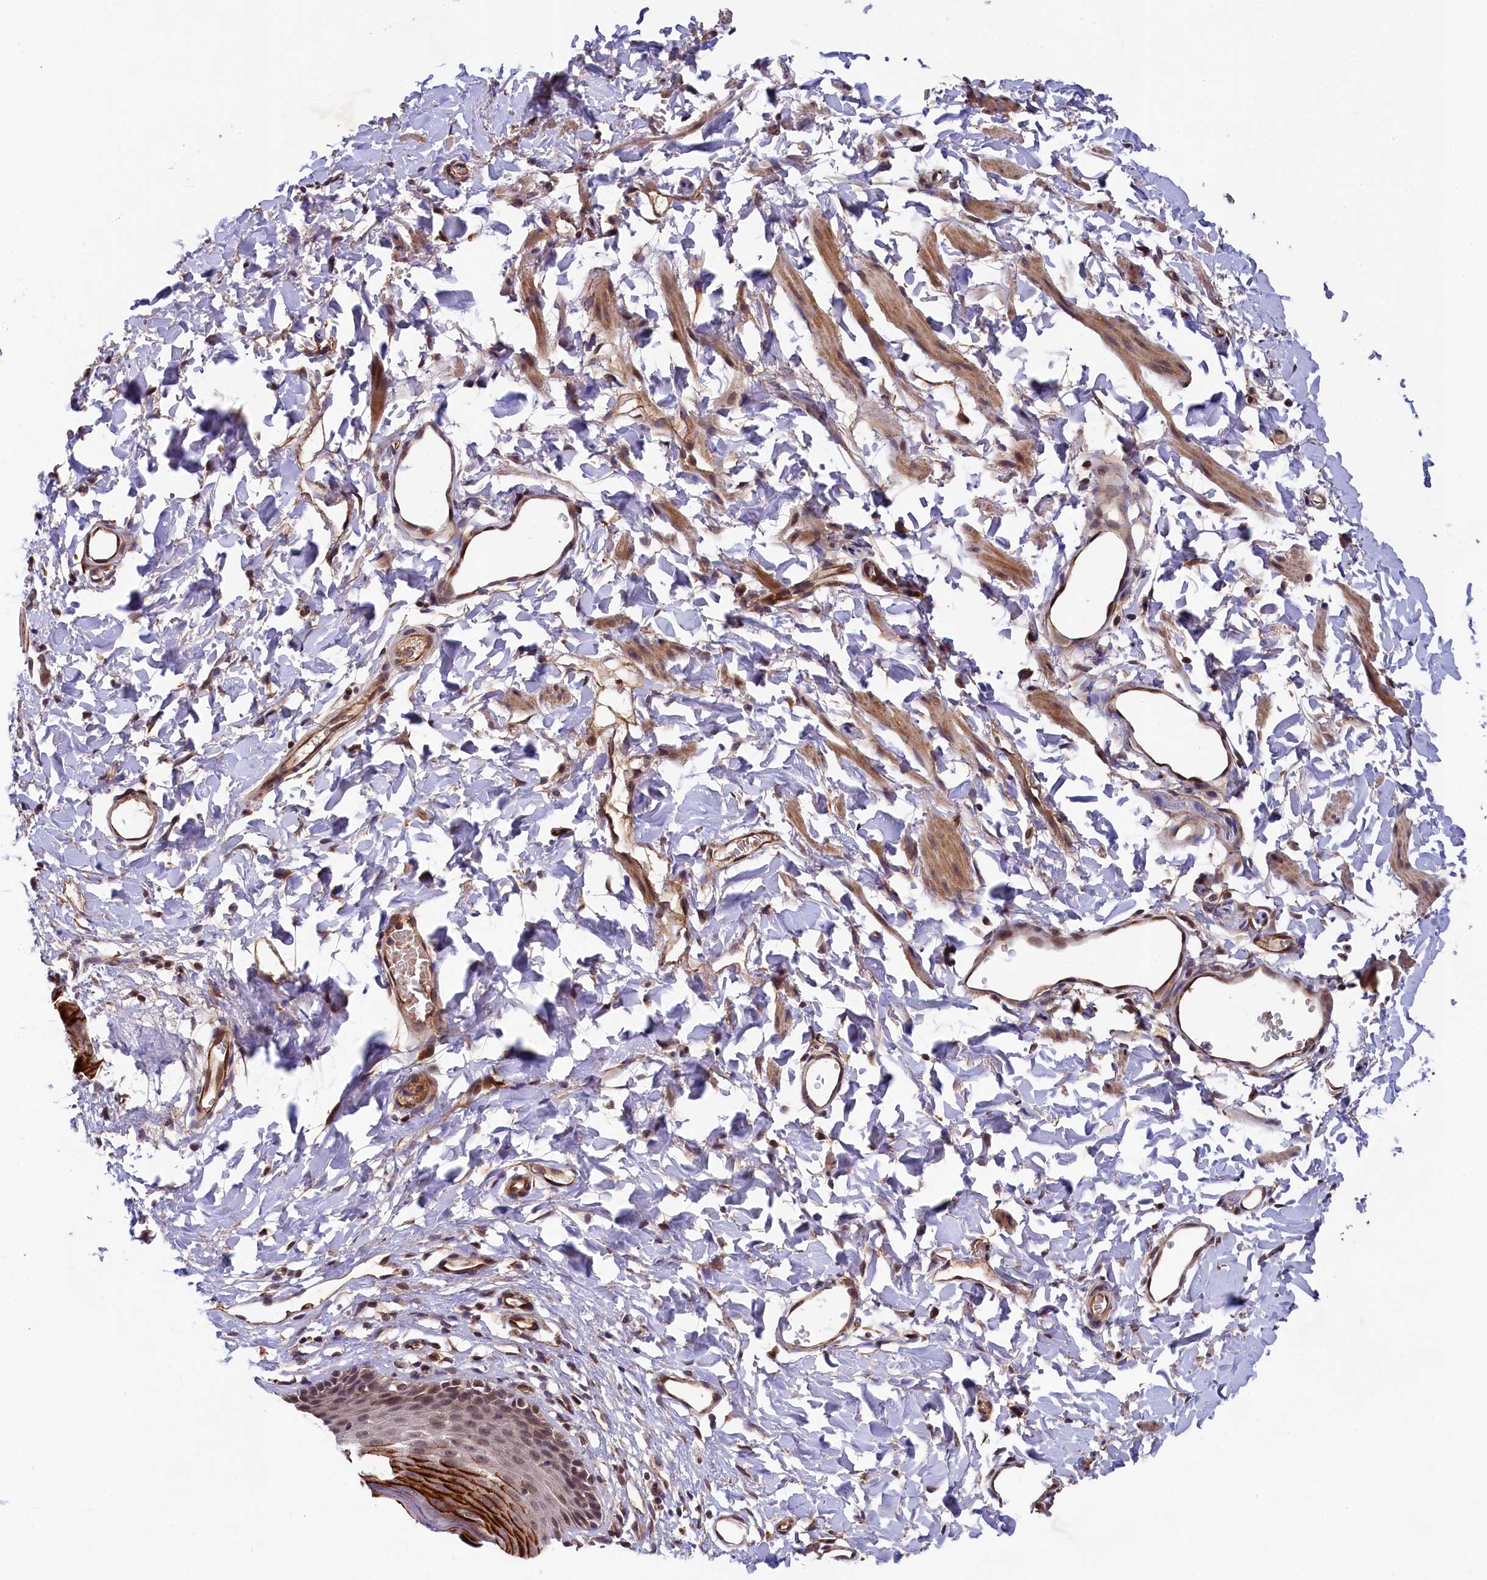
{"staining": {"intensity": "moderate", "quantity": "<25%", "location": "cytoplasmic/membranous"}, "tissue": "skin", "cell_type": "Epidermal cells", "image_type": "normal", "snomed": [{"axis": "morphology", "description": "Normal tissue, NOS"}, {"axis": "topography", "description": "Vulva"}], "caption": "Protein expression analysis of benign human skin reveals moderate cytoplasmic/membranous staining in about <25% of epidermal cells. The protein of interest is stained brown, and the nuclei are stained in blue (DAB IHC with brightfield microscopy, high magnification).", "gene": "ARL14EP", "patient": {"sex": "female", "age": 68}}